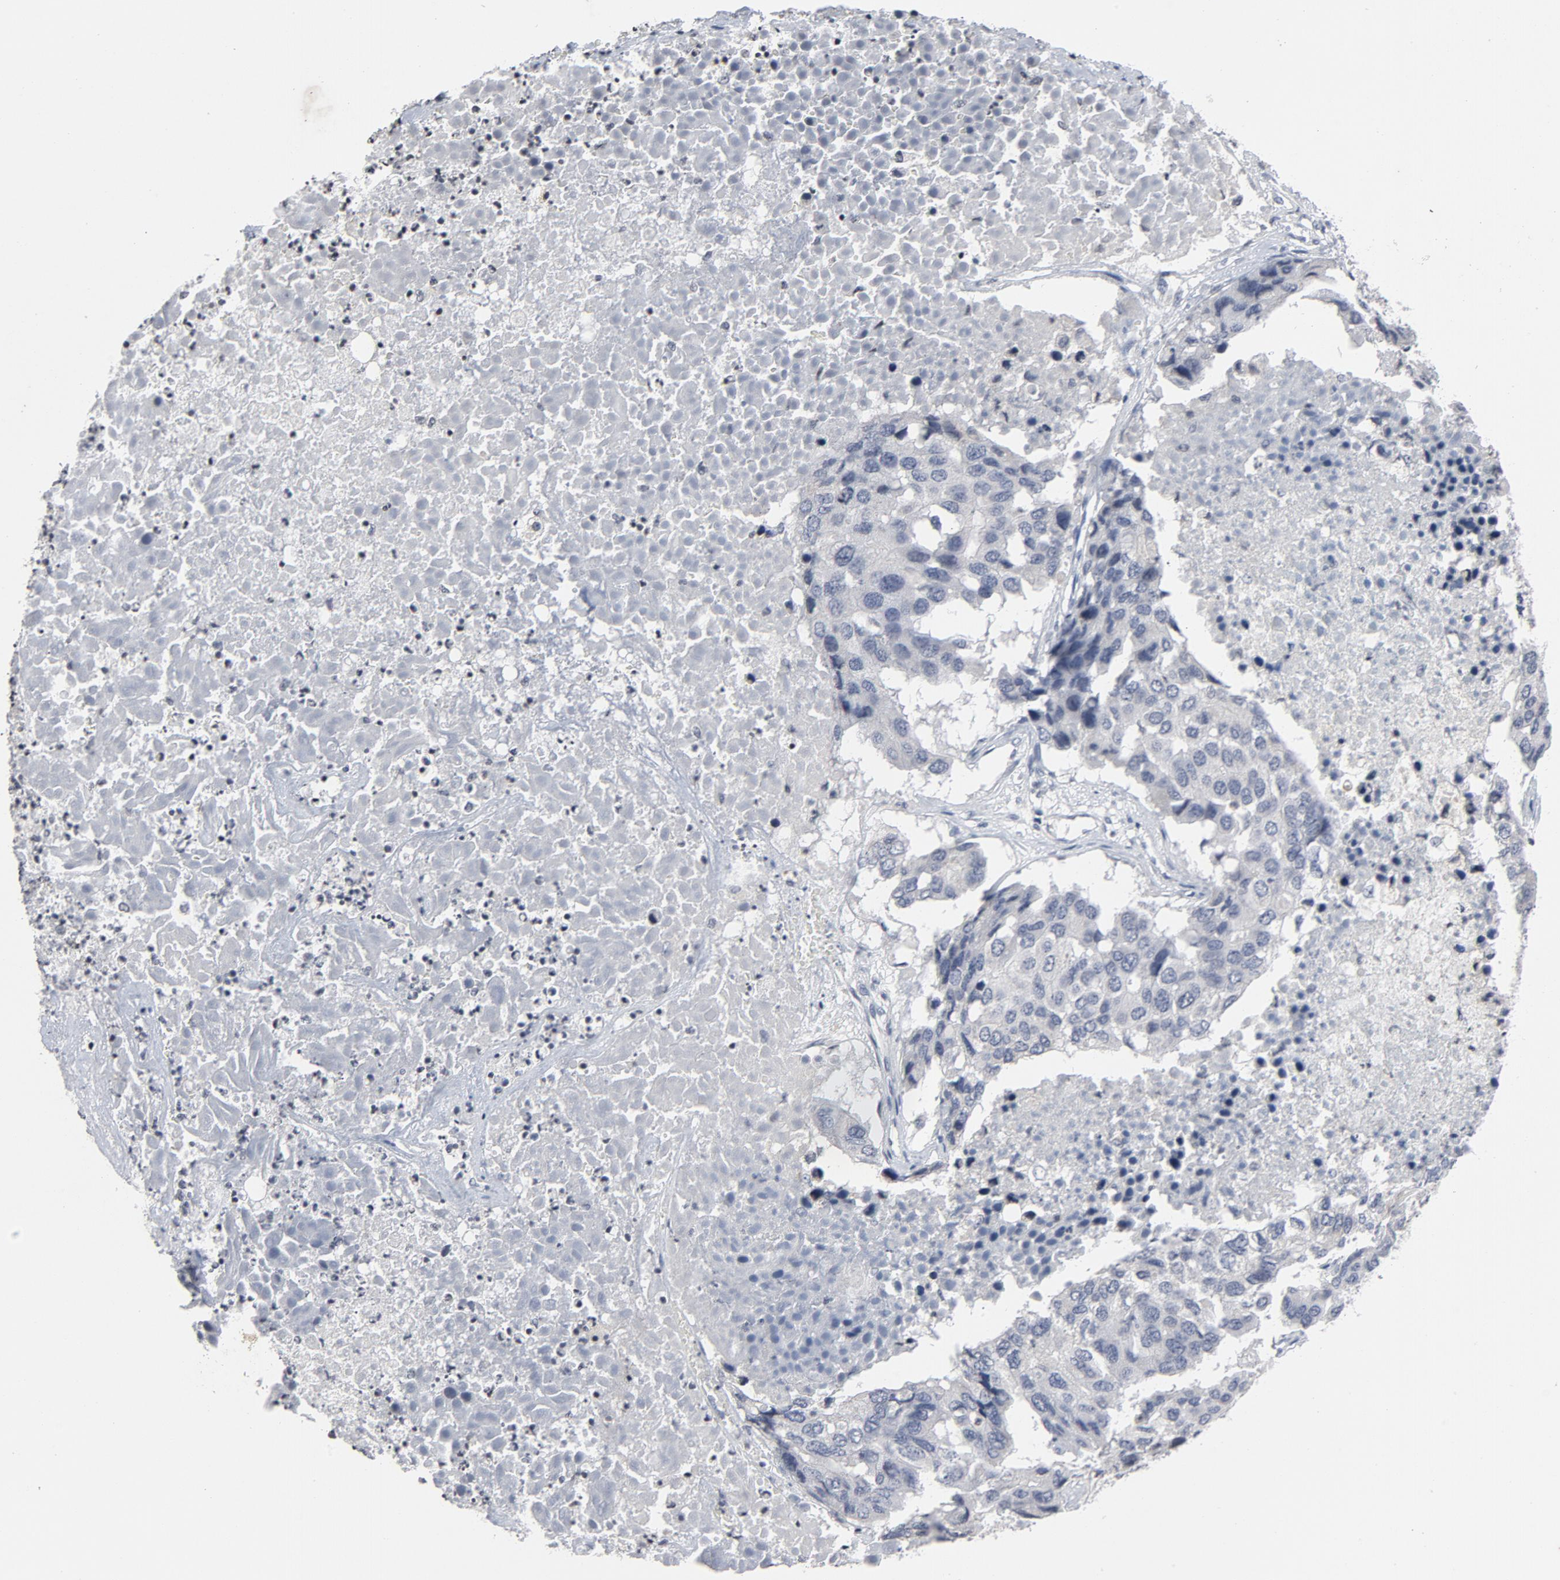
{"staining": {"intensity": "negative", "quantity": "none", "location": "none"}, "tissue": "pancreatic cancer", "cell_type": "Tumor cells", "image_type": "cancer", "snomed": [{"axis": "morphology", "description": "Adenocarcinoma, NOS"}, {"axis": "topography", "description": "Pancreas"}], "caption": "The image exhibits no staining of tumor cells in adenocarcinoma (pancreatic). (Immunohistochemistry, brightfield microscopy, high magnification).", "gene": "TCL1A", "patient": {"sex": "male", "age": 50}}